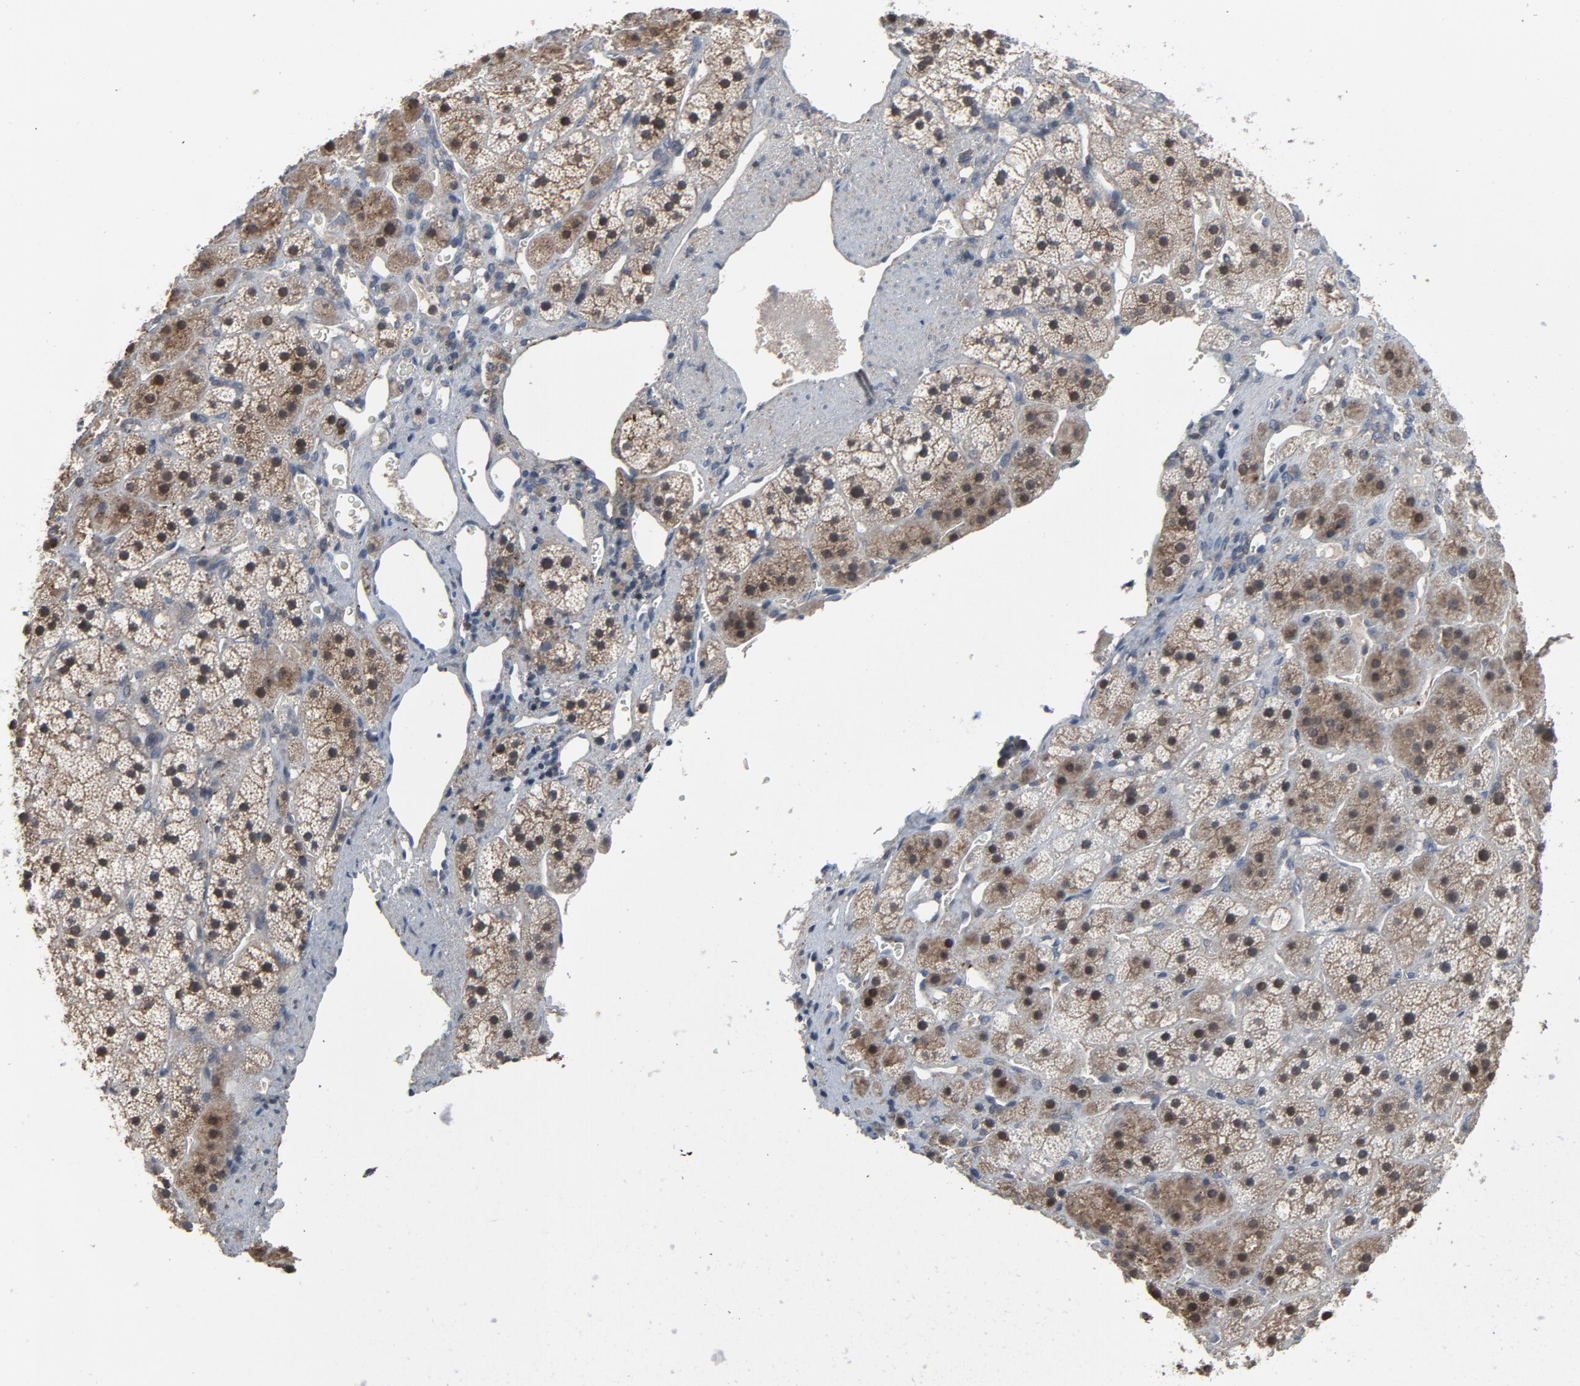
{"staining": {"intensity": "moderate", "quantity": "<25%", "location": "cytoplasmic/membranous"}, "tissue": "adrenal gland", "cell_type": "Glandular cells", "image_type": "normal", "snomed": [{"axis": "morphology", "description": "Normal tissue, NOS"}, {"axis": "topography", "description": "Adrenal gland"}], "caption": "Unremarkable adrenal gland shows moderate cytoplasmic/membranous staining in about <25% of glandular cells.", "gene": "PDZD4", "patient": {"sex": "female", "age": 44}}